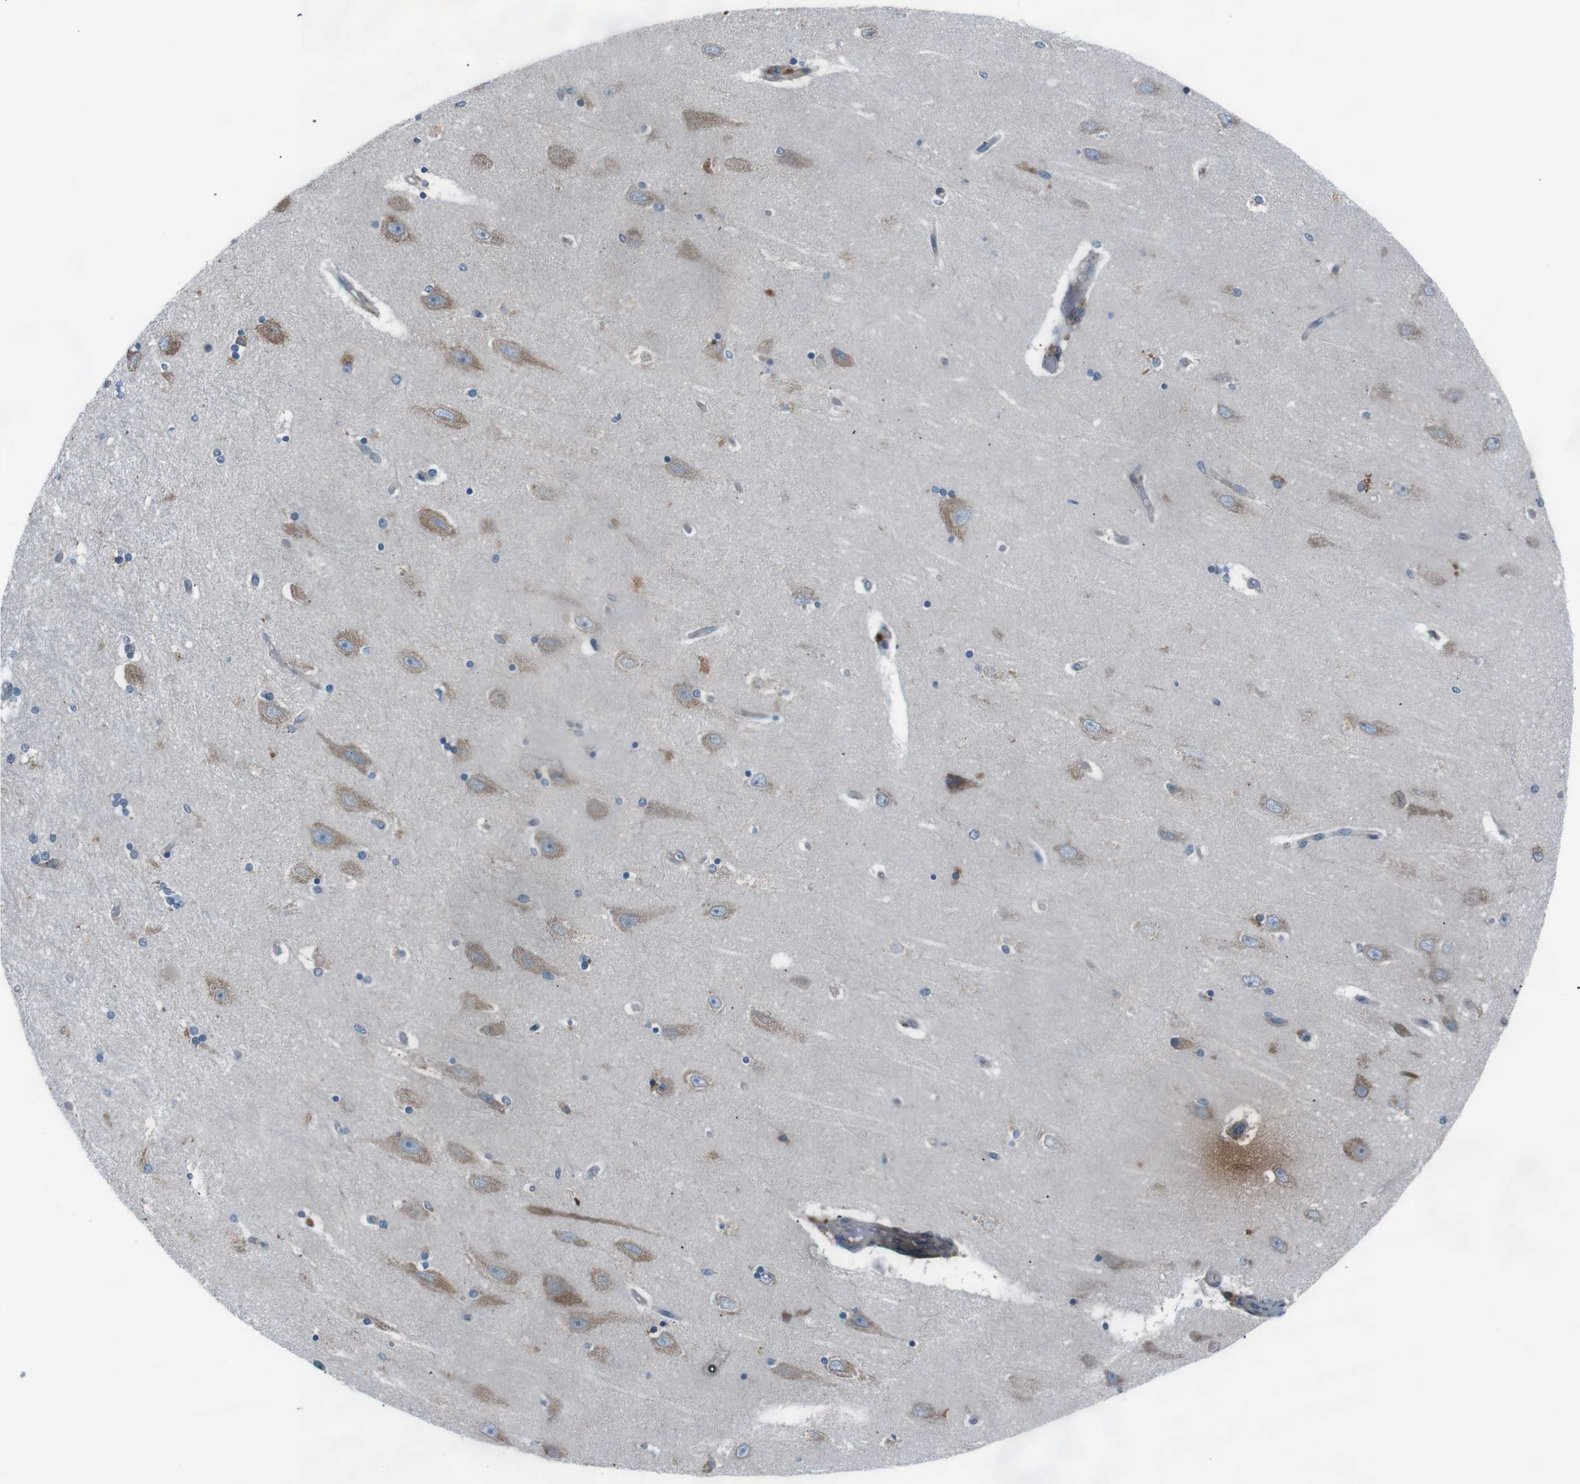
{"staining": {"intensity": "moderate", "quantity": "<25%", "location": "cytoplasmic/membranous"}, "tissue": "hippocampus", "cell_type": "Glial cells", "image_type": "normal", "snomed": [{"axis": "morphology", "description": "Normal tissue, NOS"}, {"axis": "topography", "description": "Hippocampus"}], "caption": "High-magnification brightfield microscopy of normal hippocampus stained with DAB (3,3'-diaminobenzidine) (brown) and counterstained with hematoxylin (blue). glial cells exhibit moderate cytoplasmic/membranous positivity is identified in approximately<25% of cells.", "gene": "SIGMAR1", "patient": {"sex": "female", "age": 54}}